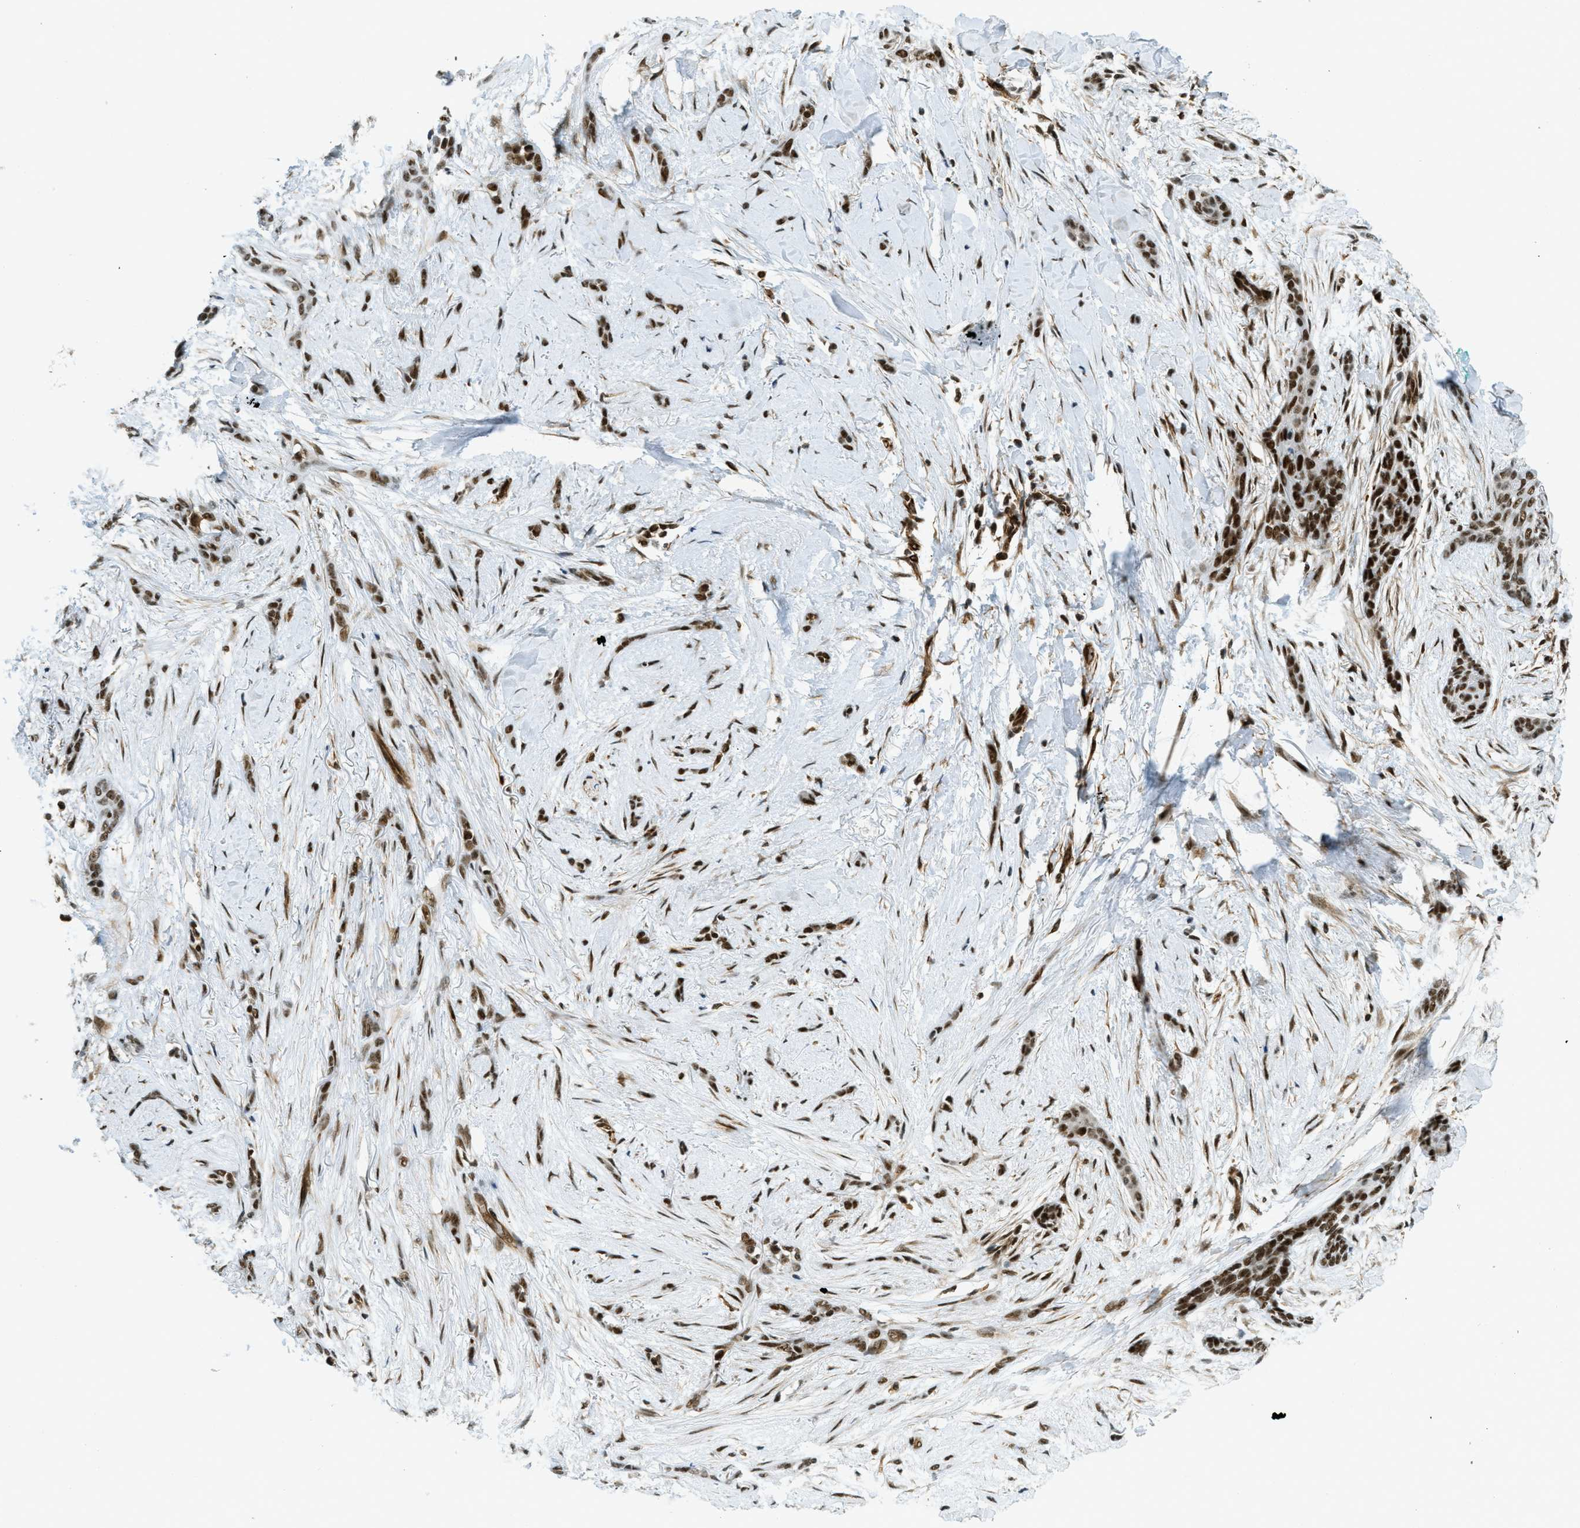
{"staining": {"intensity": "strong", "quantity": ">75%", "location": "nuclear"}, "tissue": "skin cancer", "cell_type": "Tumor cells", "image_type": "cancer", "snomed": [{"axis": "morphology", "description": "Basal cell carcinoma"}, {"axis": "morphology", "description": "Adnexal tumor, benign"}, {"axis": "topography", "description": "Skin"}], "caption": "The image reveals a brown stain indicating the presence of a protein in the nuclear of tumor cells in skin cancer (benign adnexal tumor).", "gene": "ZFR", "patient": {"sex": "female", "age": 42}}